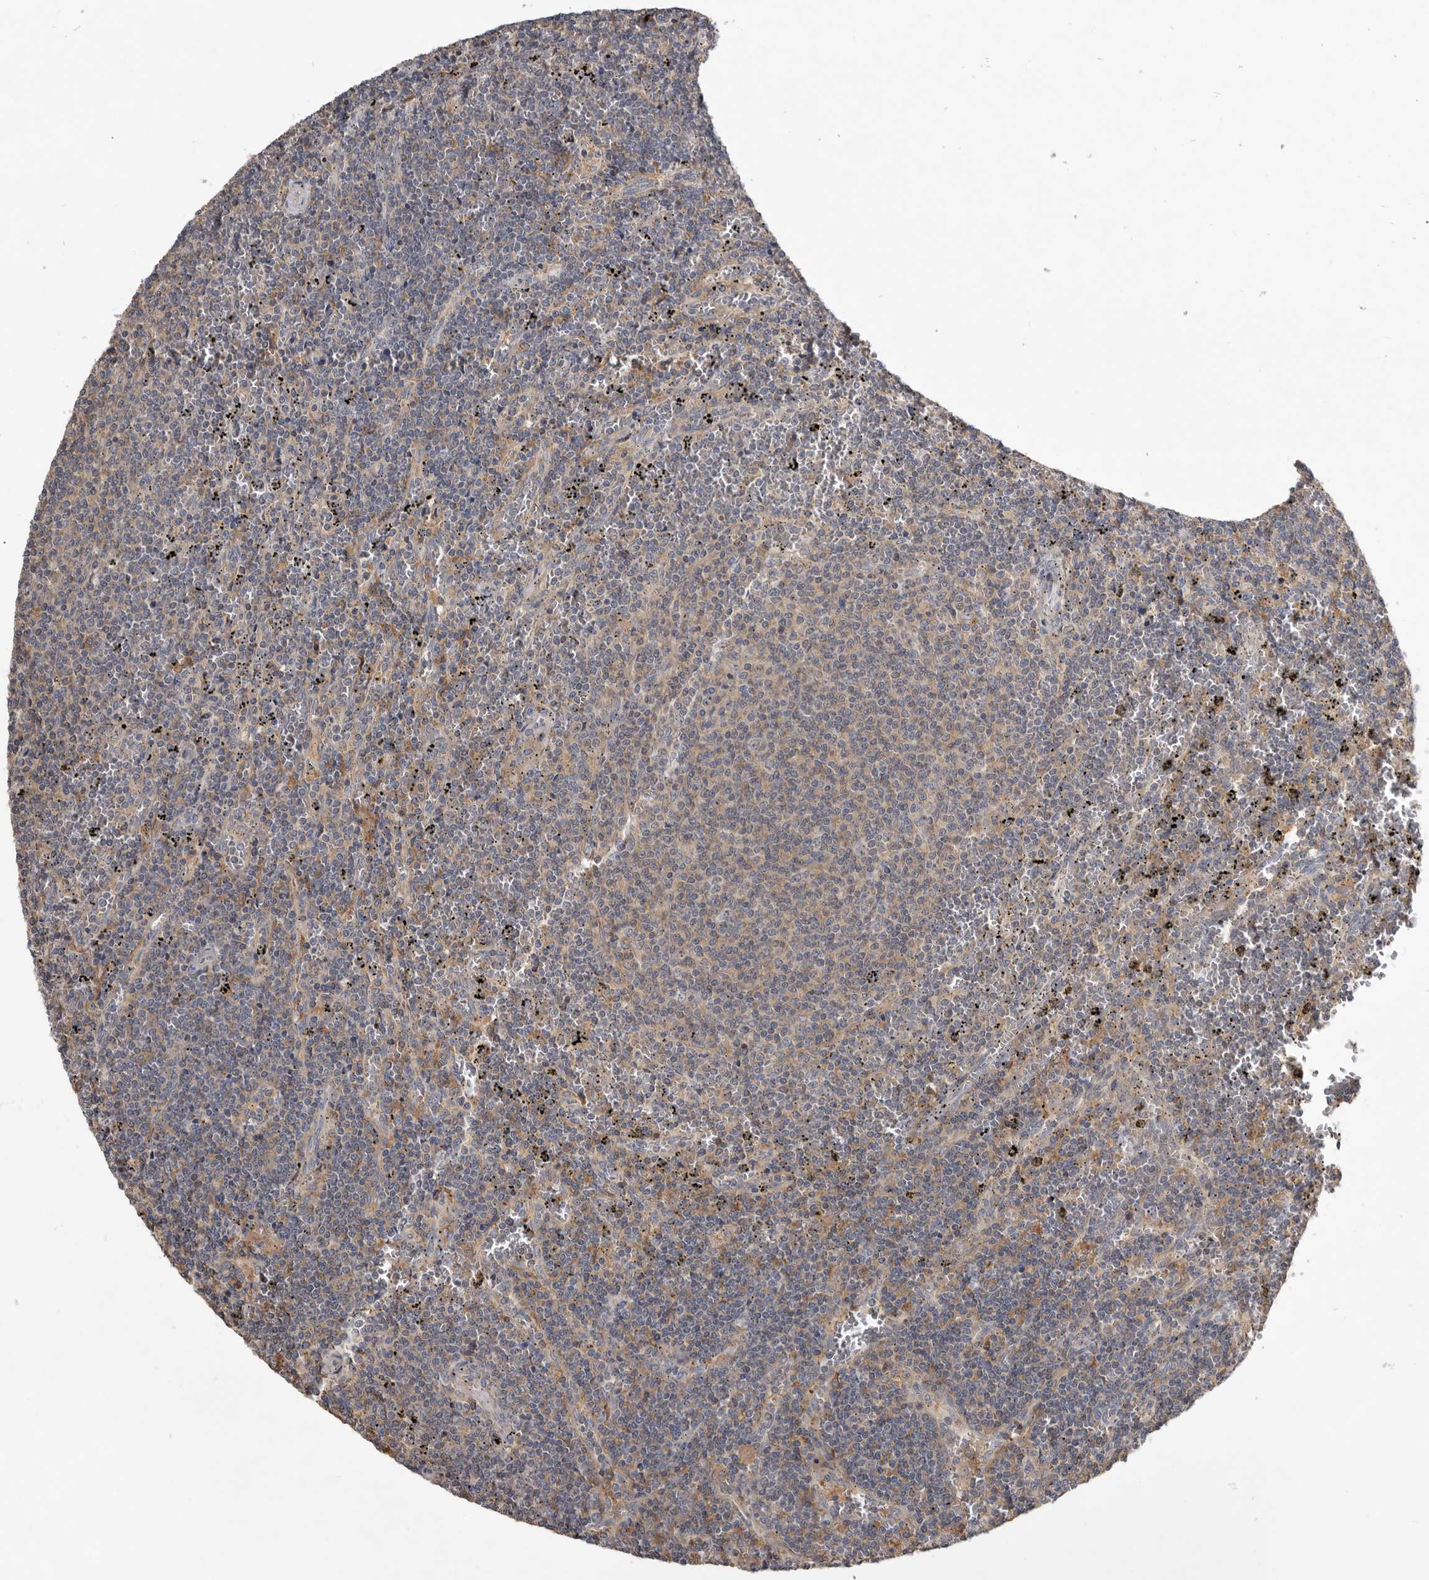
{"staining": {"intensity": "weak", "quantity": "25%-75%", "location": "cytoplasmic/membranous"}, "tissue": "lymphoma", "cell_type": "Tumor cells", "image_type": "cancer", "snomed": [{"axis": "morphology", "description": "Malignant lymphoma, non-Hodgkin's type, Low grade"}, {"axis": "topography", "description": "Spleen"}], "caption": "Human malignant lymphoma, non-Hodgkin's type (low-grade) stained with a protein marker shows weak staining in tumor cells.", "gene": "TTC39A", "patient": {"sex": "female", "age": 50}}